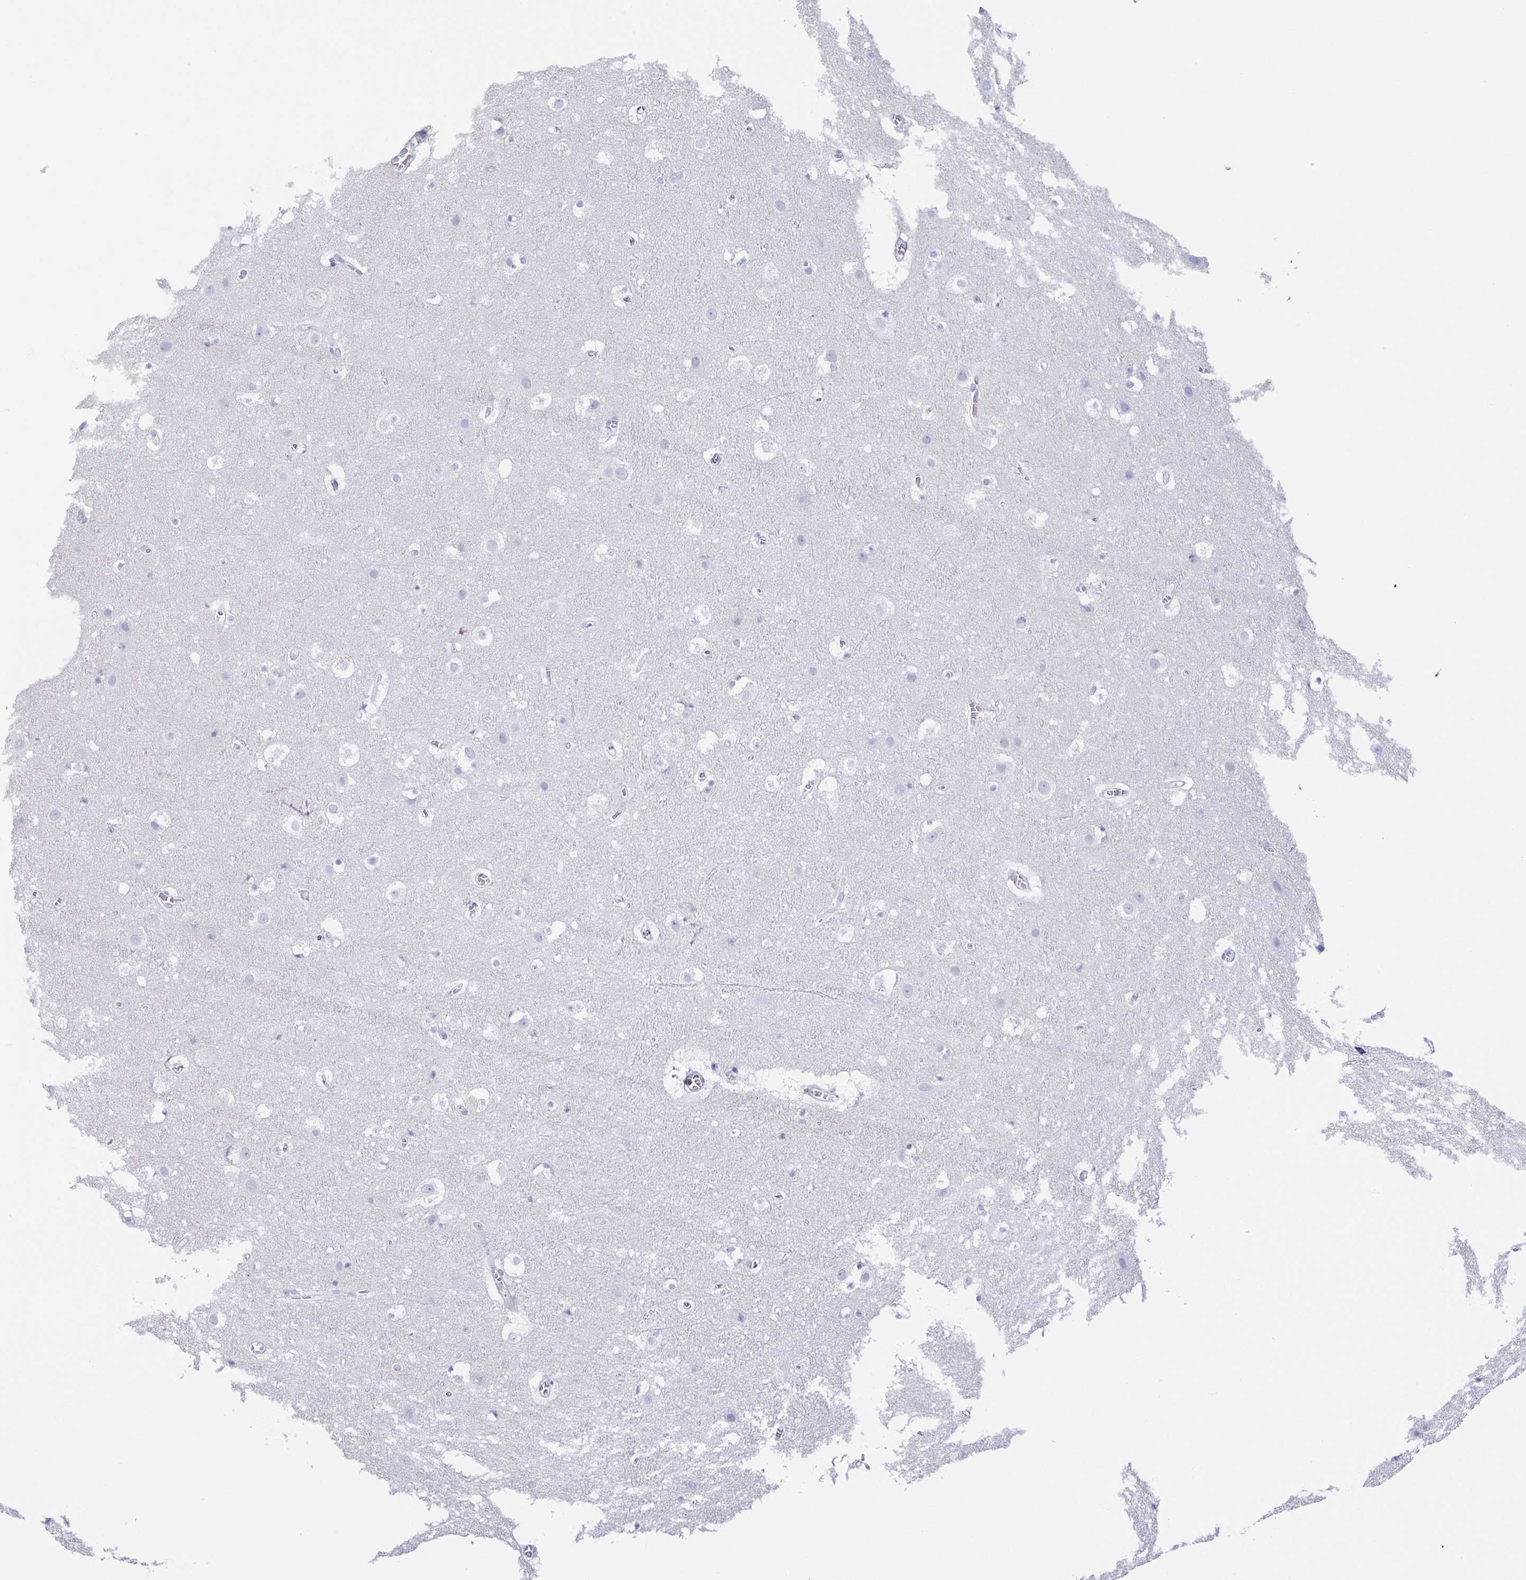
{"staining": {"intensity": "negative", "quantity": "none", "location": "none"}, "tissue": "cerebral cortex", "cell_type": "Endothelial cells", "image_type": "normal", "snomed": [{"axis": "morphology", "description": "Normal tissue, NOS"}, {"axis": "topography", "description": "Cerebral cortex"}], "caption": "This is an immunohistochemistry image of unremarkable human cerebral cortex. There is no staining in endothelial cells.", "gene": "COL17A1", "patient": {"sex": "female", "age": 42}}